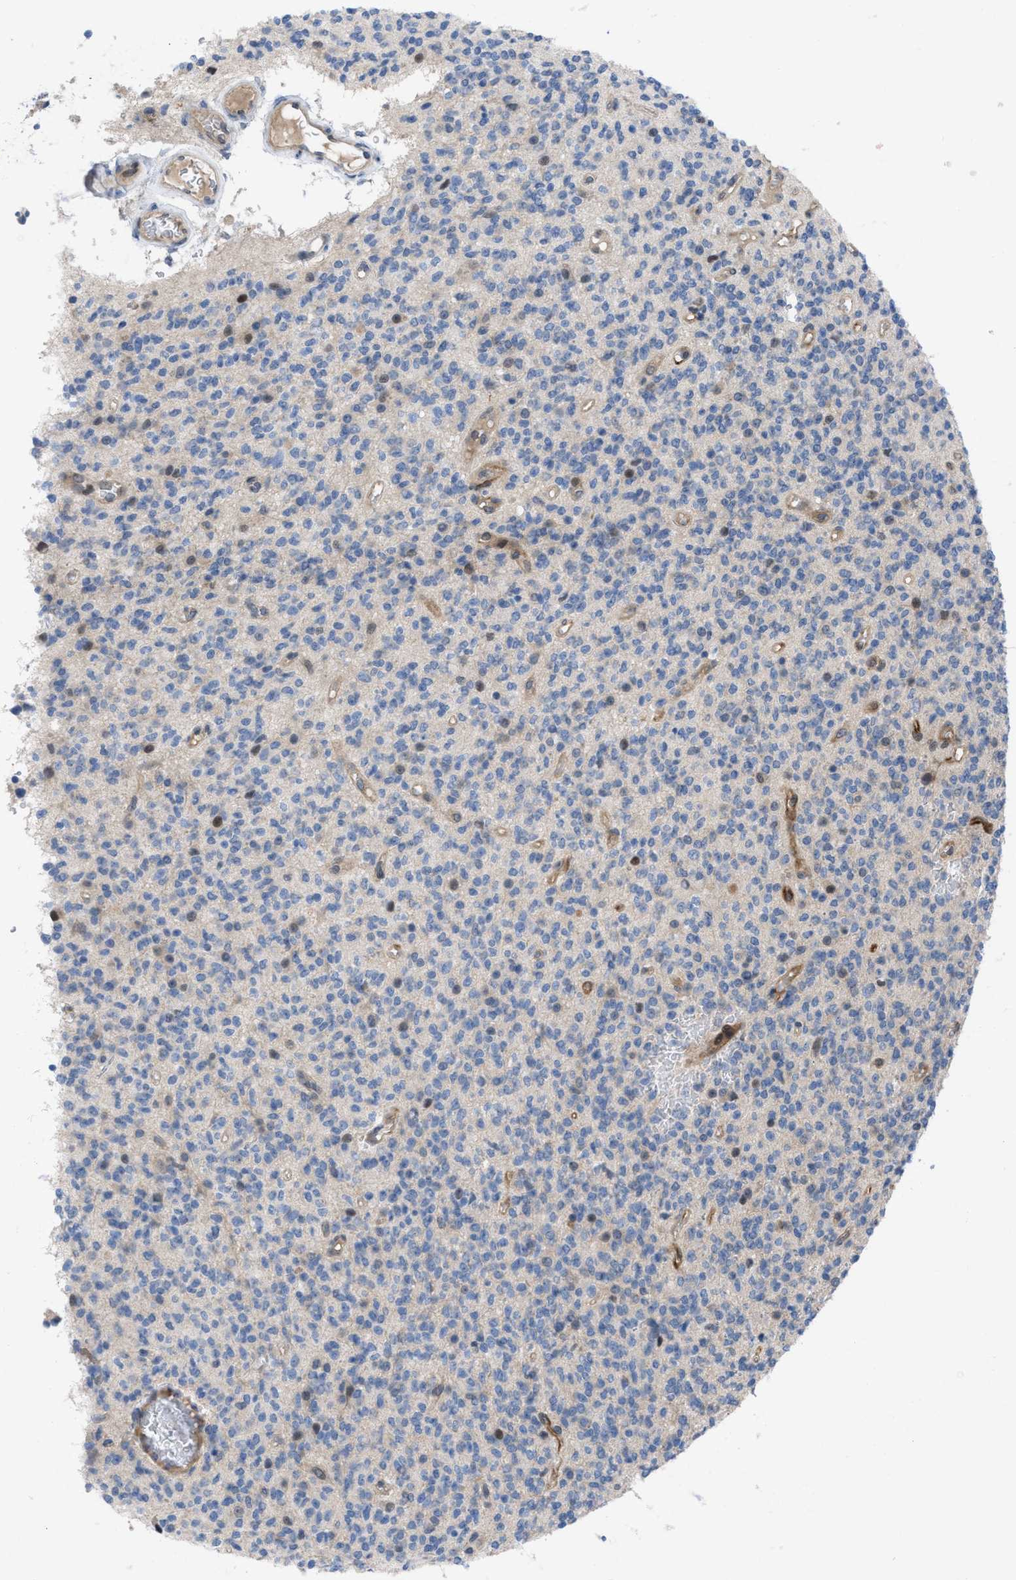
{"staining": {"intensity": "negative", "quantity": "none", "location": "none"}, "tissue": "glioma", "cell_type": "Tumor cells", "image_type": "cancer", "snomed": [{"axis": "morphology", "description": "Glioma, malignant, High grade"}, {"axis": "topography", "description": "Brain"}], "caption": "High power microscopy micrograph of an immunohistochemistry (IHC) histopathology image of malignant high-grade glioma, revealing no significant staining in tumor cells.", "gene": "IL17RE", "patient": {"sex": "male", "age": 34}}